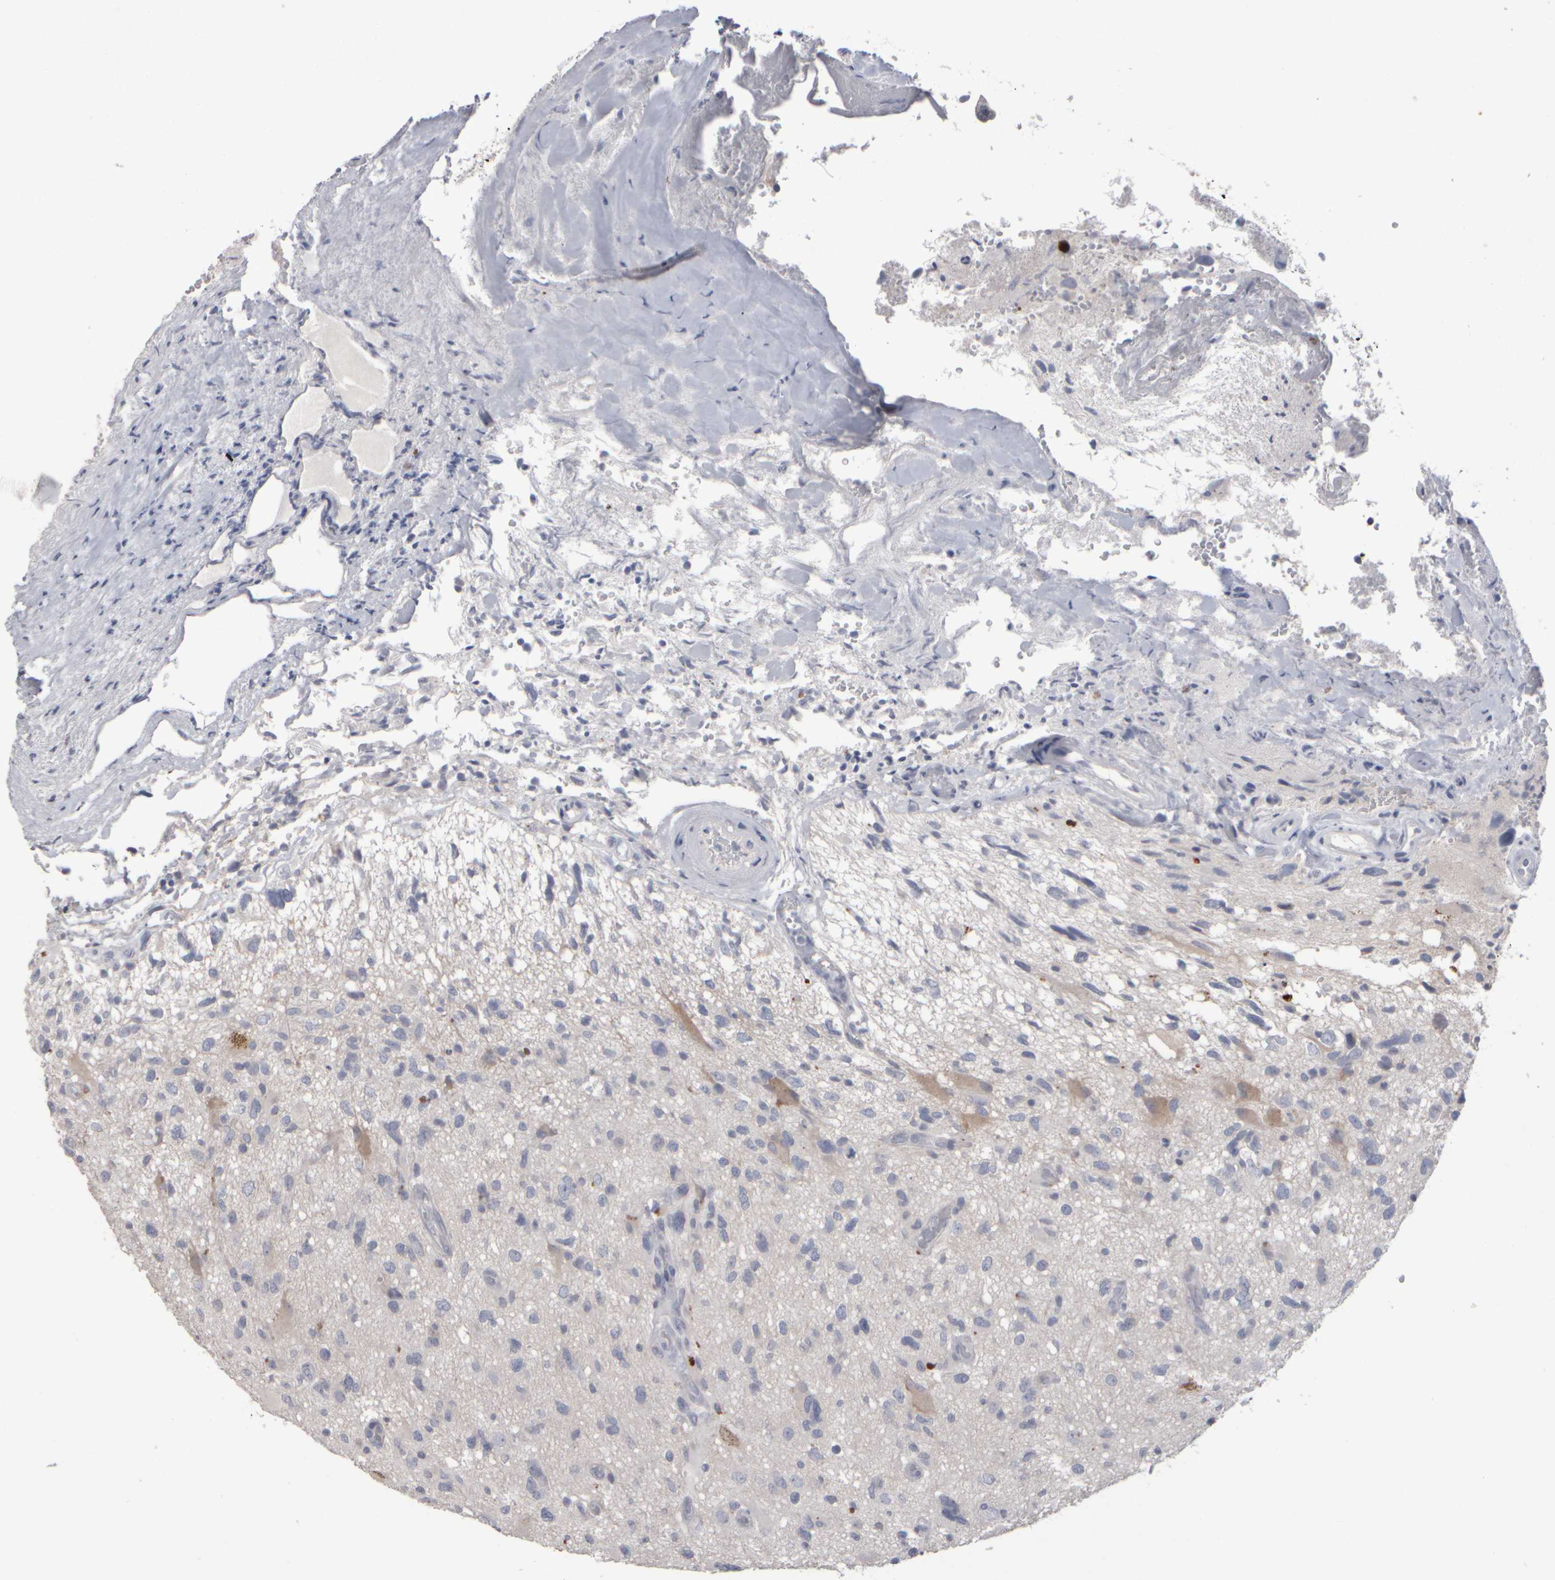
{"staining": {"intensity": "negative", "quantity": "none", "location": "none"}, "tissue": "glioma", "cell_type": "Tumor cells", "image_type": "cancer", "snomed": [{"axis": "morphology", "description": "Glioma, malignant, High grade"}, {"axis": "topography", "description": "Brain"}], "caption": "Human high-grade glioma (malignant) stained for a protein using IHC exhibits no positivity in tumor cells.", "gene": "EPHX2", "patient": {"sex": "male", "age": 33}}